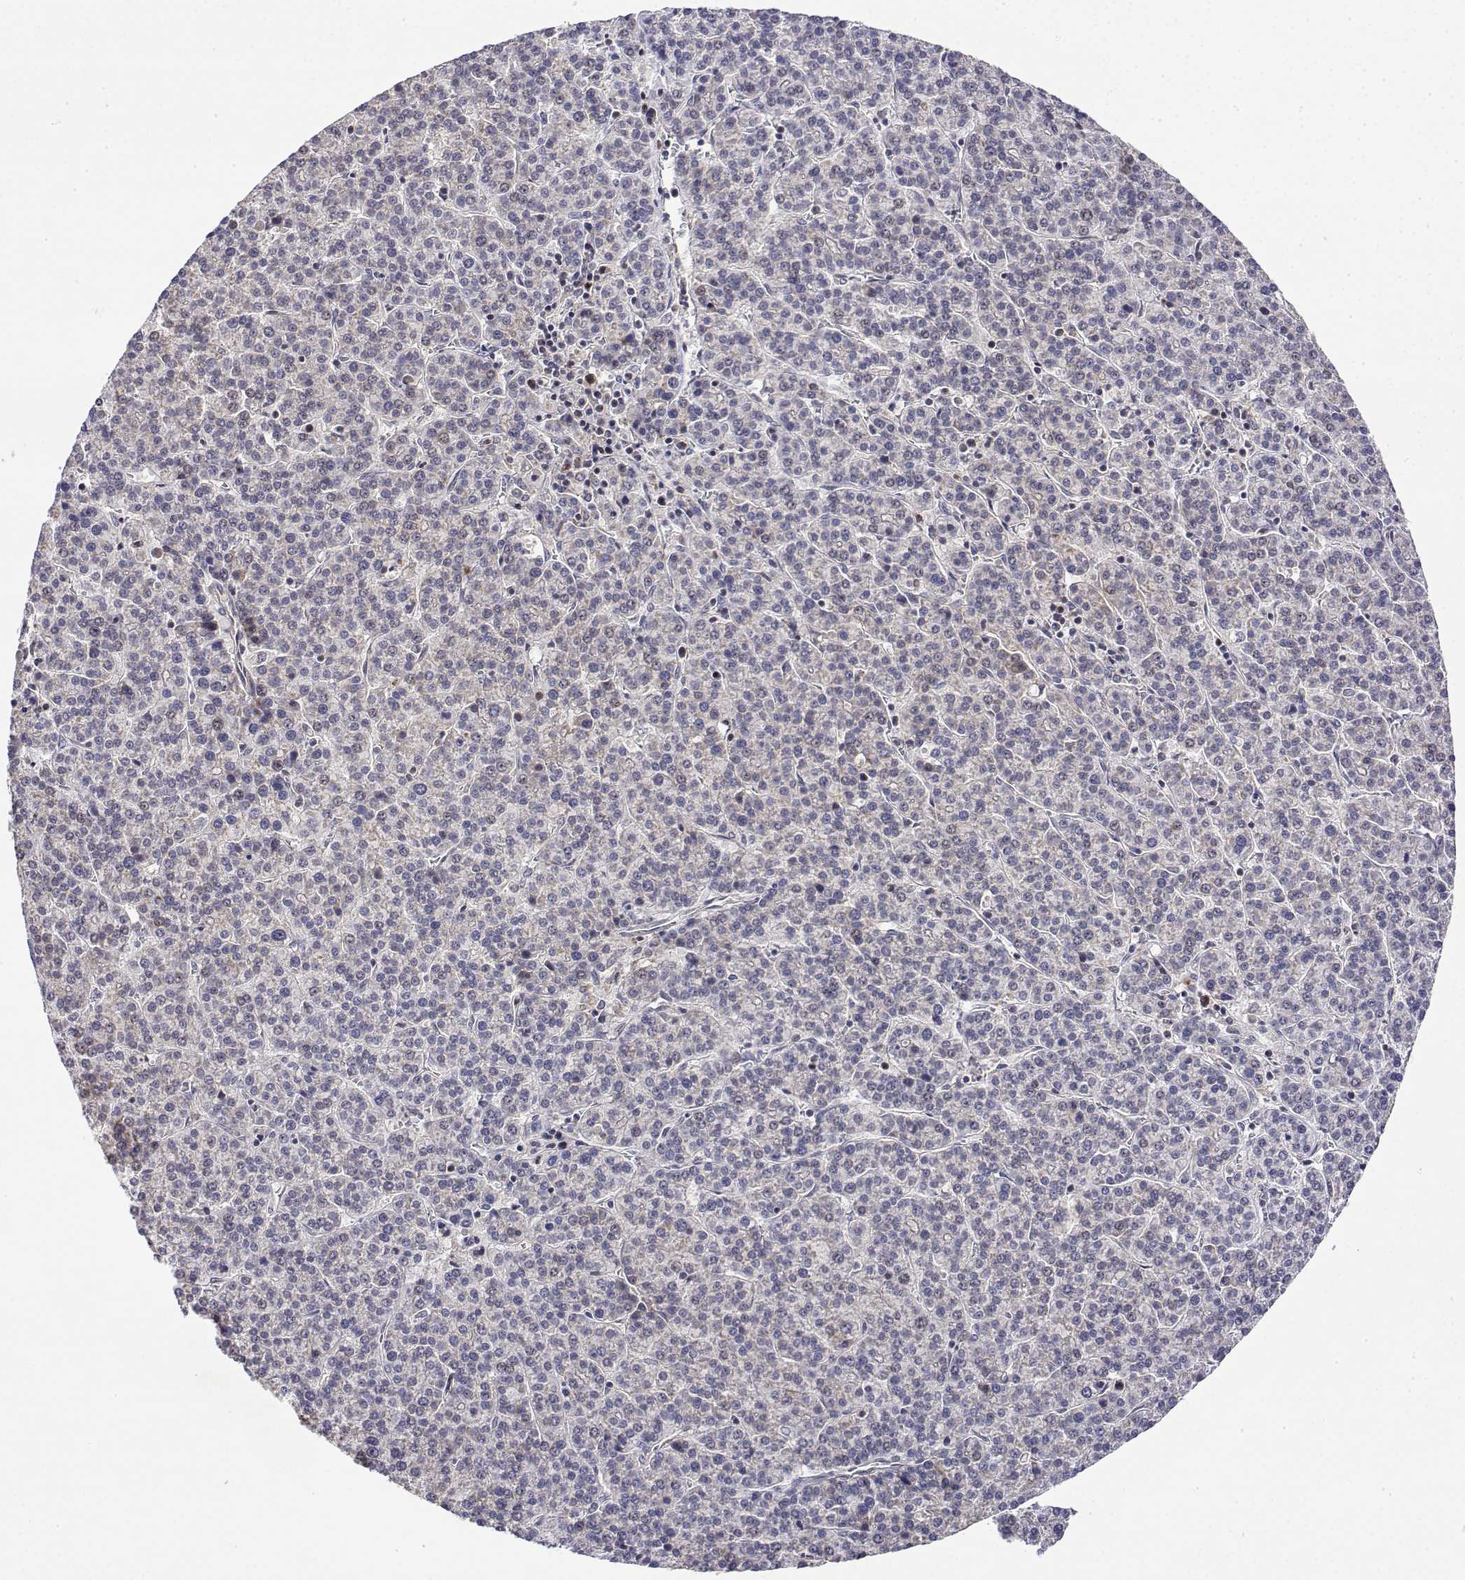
{"staining": {"intensity": "weak", "quantity": "<25%", "location": "cytoplasmic/membranous"}, "tissue": "liver cancer", "cell_type": "Tumor cells", "image_type": "cancer", "snomed": [{"axis": "morphology", "description": "Carcinoma, Hepatocellular, NOS"}, {"axis": "topography", "description": "Liver"}], "caption": "High magnification brightfield microscopy of liver hepatocellular carcinoma stained with DAB (brown) and counterstained with hematoxylin (blue): tumor cells show no significant expression. (Stains: DAB (3,3'-diaminobenzidine) IHC with hematoxylin counter stain, Microscopy: brightfield microscopy at high magnification).", "gene": "GADD45GIP1", "patient": {"sex": "female", "age": 58}}